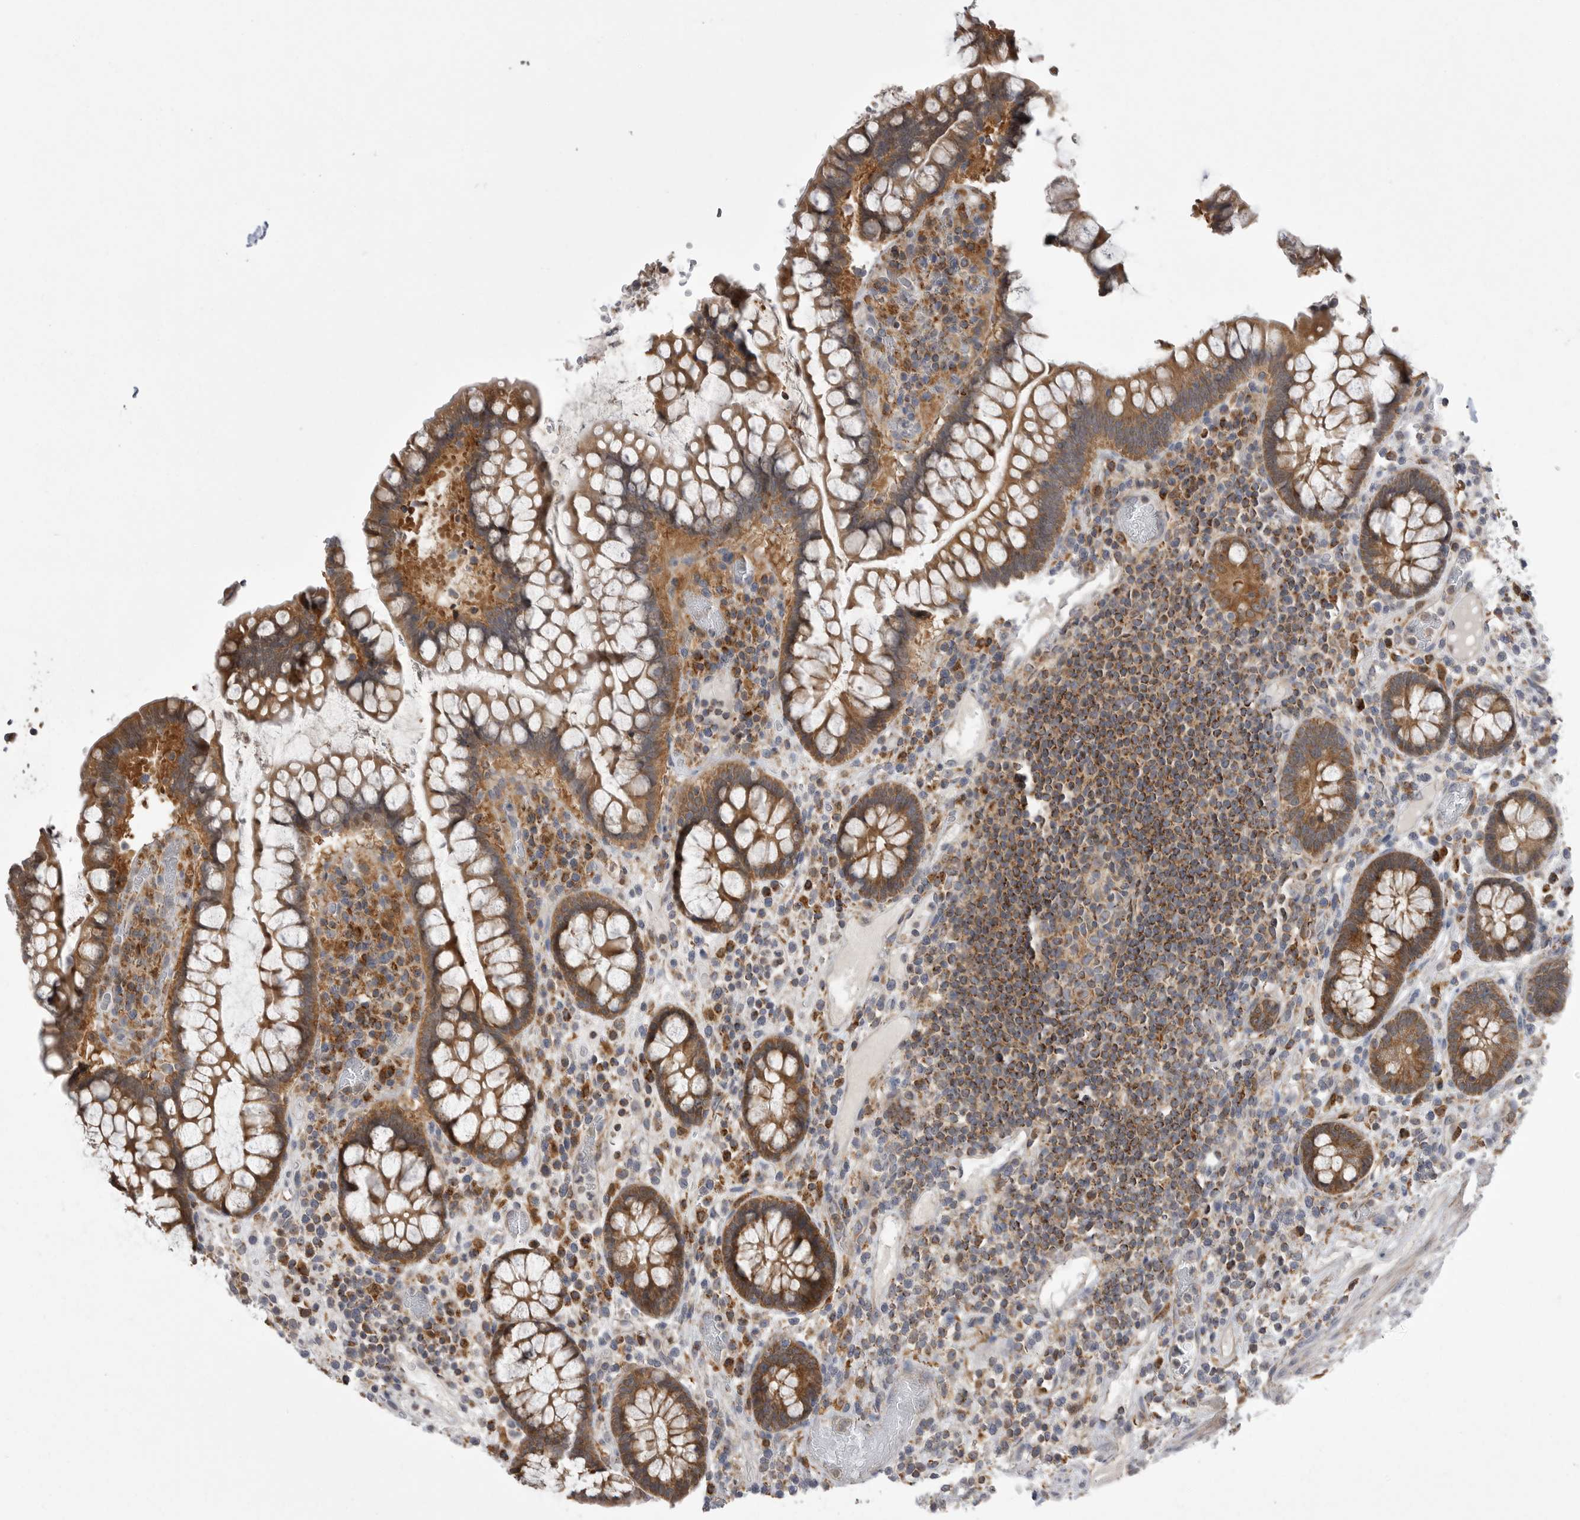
{"staining": {"intensity": "weak", "quantity": "25%-75%", "location": "cytoplasmic/membranous"}, "tissue": "colon", "cell_type": "Endothelial cells", "image_type": "normal", "snomed": [{"axis": "morphology", "description": "Normal tissue, NOS"}, {"axis": "topography", "description": "Colon"}], "caption": "The photomicrograph displays staining of normal colon, revealing weak cytoplasmic/membranous protein positivity (brown color) within endothelial cells. The staining was performed using DAB (3,3'-diaminobenzidine) to visualize the protein expression in brown, while the nuclei were stained in blue with hematoxylin (Magnification: 20x).", "gene": "KYAT3", "patient": {"sex": "female", "age": 79}}